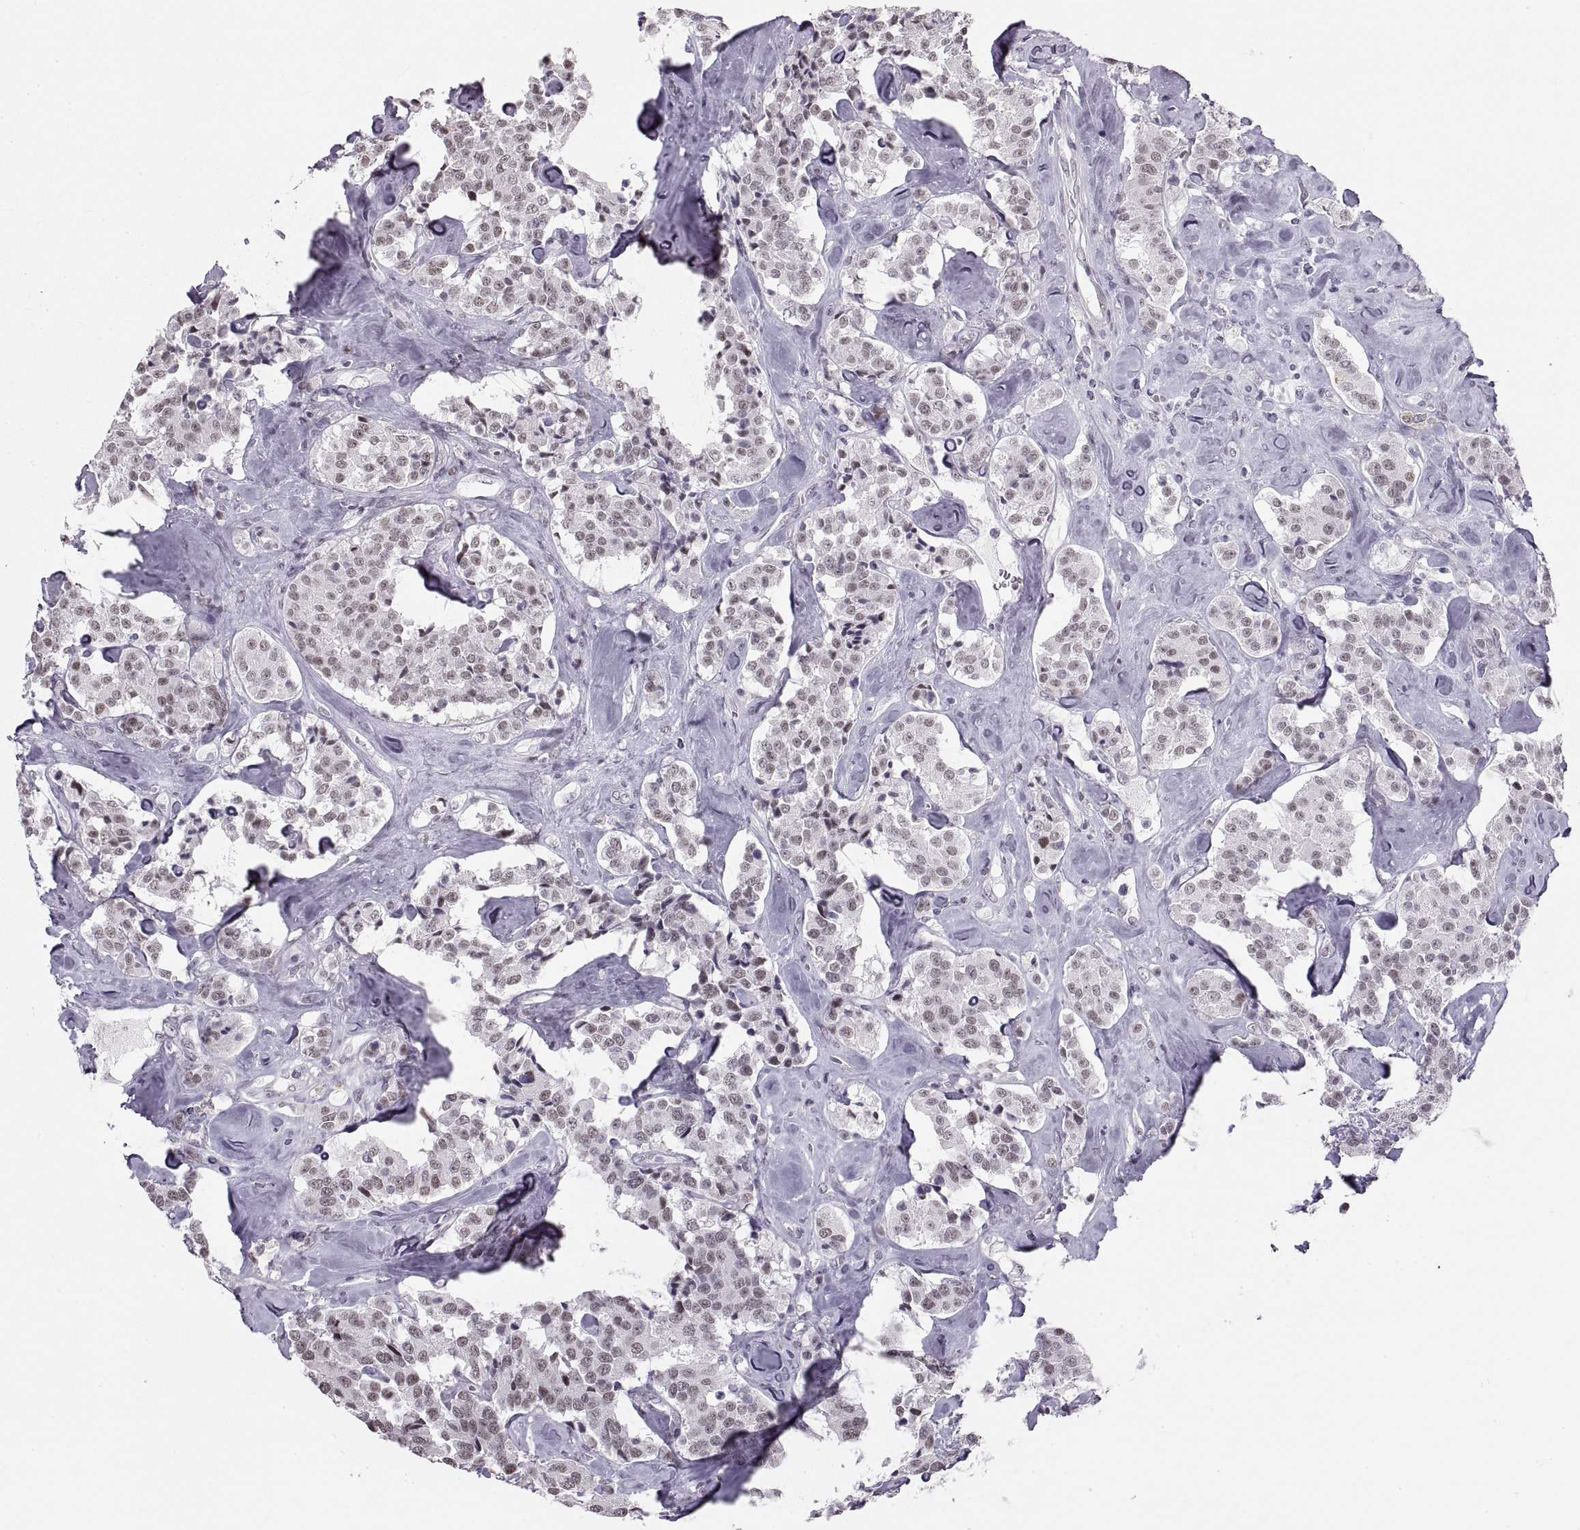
{"staining": {"intensity": "weak", "quantity": "<25%", "location": "nuclear"}, "tissue": "carcinoid", "cell_type": "Tumor cells", "image_type": "cancer", "snomed": [{"axis": "morphology", "description": "Carcinoid, malignant, NOS"}, {"axis": "topography", "description": "Pancreas"}], "caption": "Immunohistochemistry (IHC) of carcinoid exhibits no positivity in tumor cells.", "gene": "NANOS3", "patient": {"sex": "male", "age": 41}}